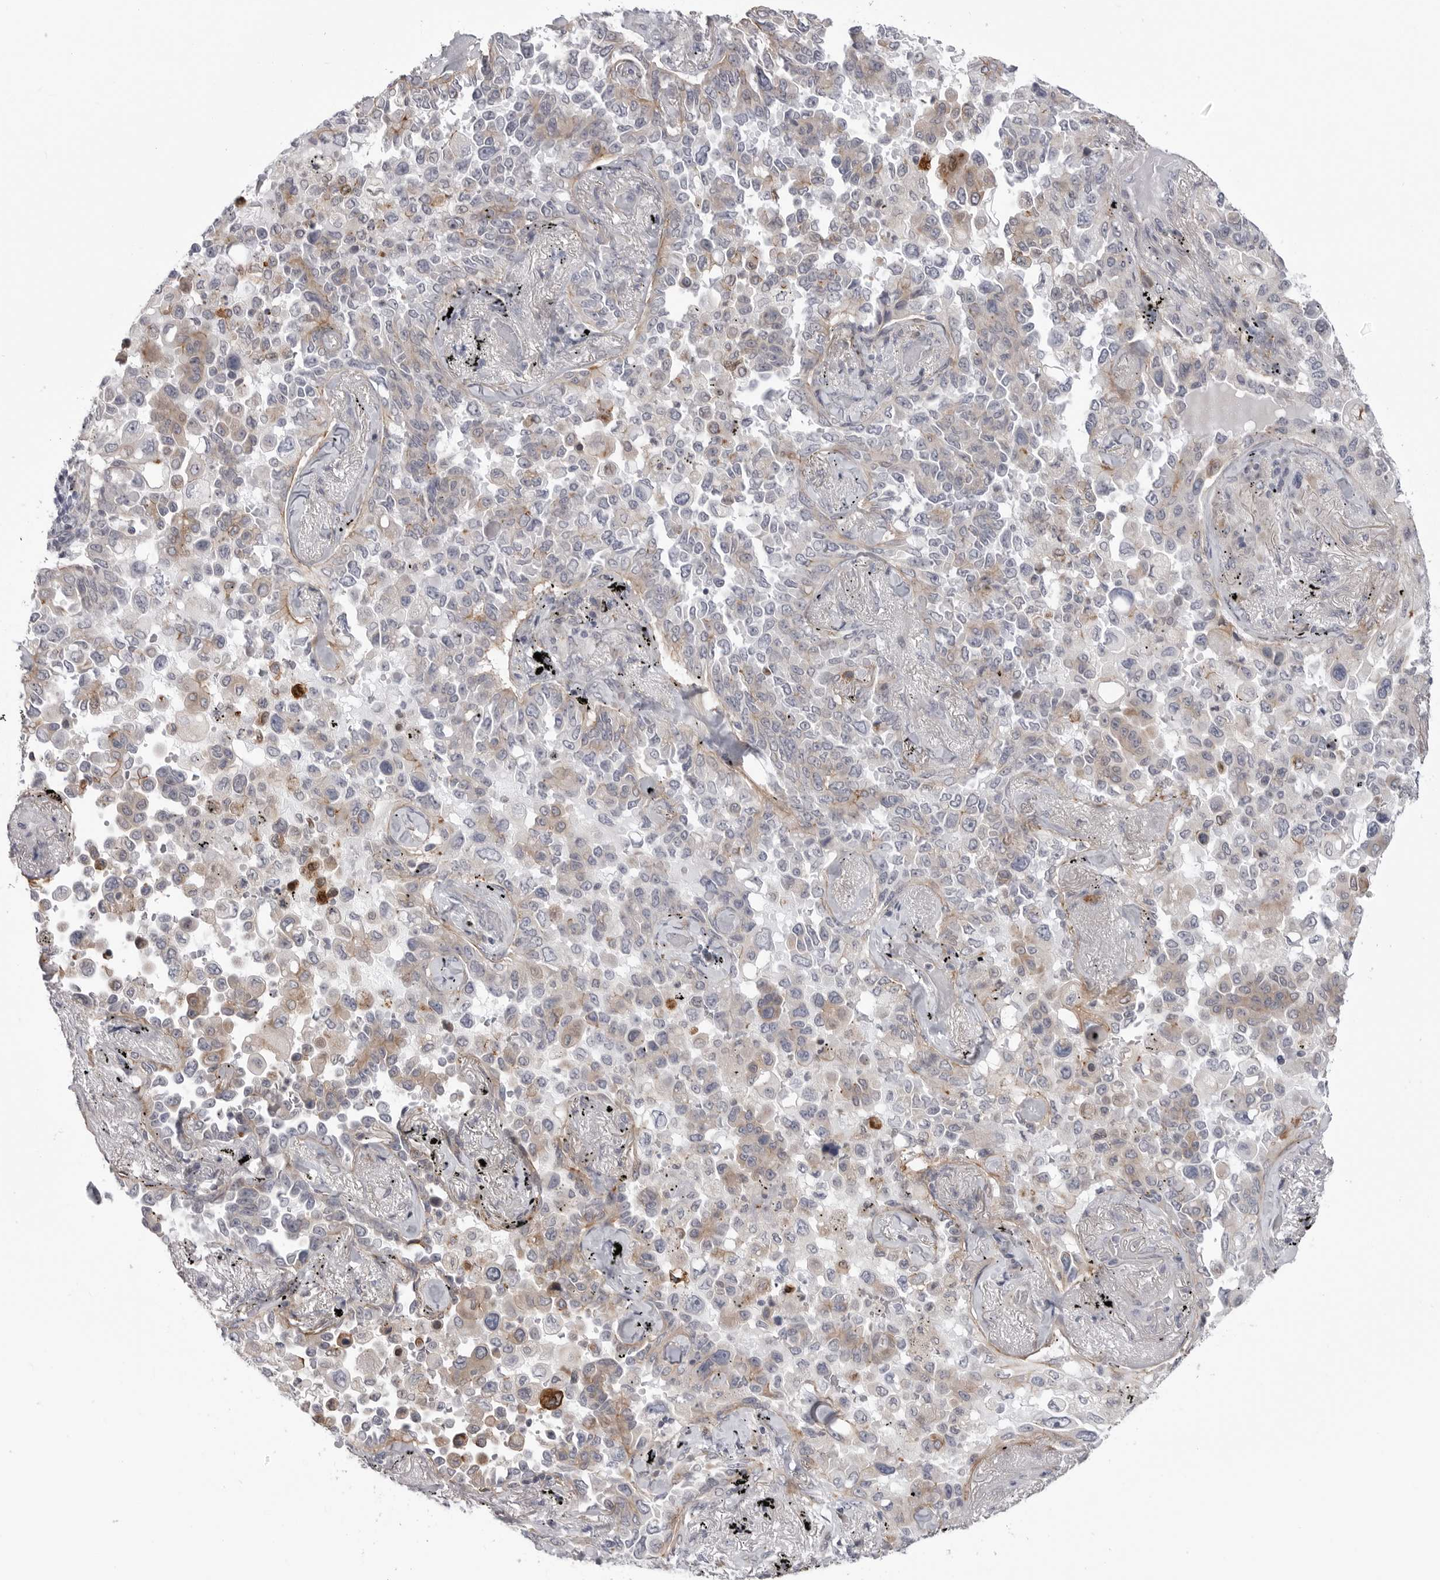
{"staining": {"intensity": "weak", "quantity": "25%-75%", "location": "cytoplasmic/membranous"}, "tissue": "lung cancer", "cell_type": "Tumor cells", "image_type": "cancer", "snomed": [{"axis": "morphology", "description": "Adenocarcinoma, NOS"}, {"axis": "topography", "description": "Lung"}], "caption": "There is low levels of weak cytoplasmic/membranous positivity in tumor cells of lung adenocarcinoma, as demonstrated by immunohistochemical staining (brown color).", "gene": "SCP2", "patient": {"sex": "female", "age": 67}}